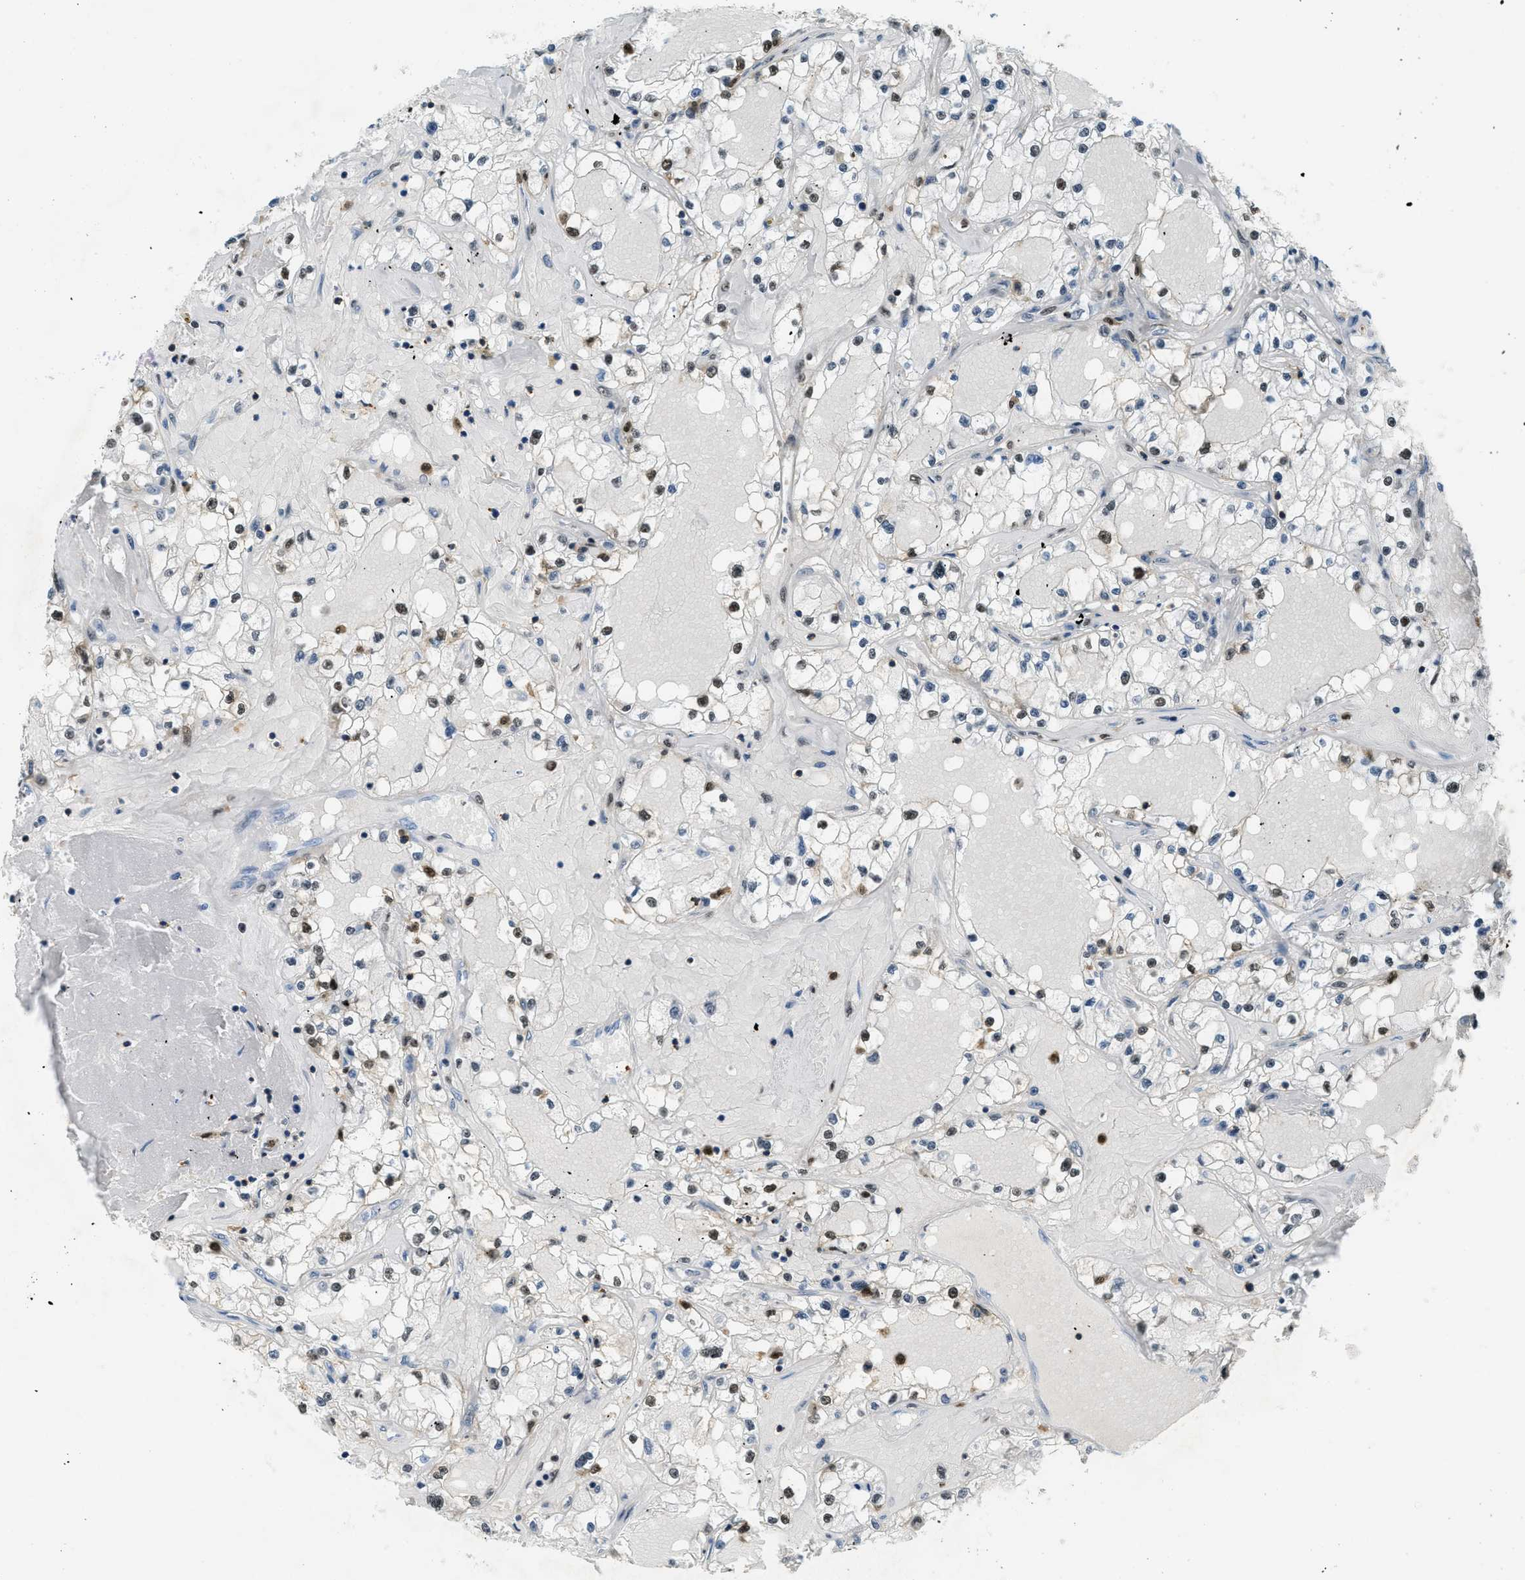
{"staining": {"intensity": "moderate", "quantity": "25%-75%", "location": "nuclear"}, "tissue": "renal cancer", "cell_type": "Tumor cells", "image_type": "cancer", "snomed": [{"axis": "morphology", "description": "Adenocarcinoma, NOS"}, {"axis": "topography", "description": "Kidney"}], "caption": "Human adenocarcinoma (renal) stained for a protein (brown) shows moderate nuclear positive positivity in about 25%-75% of tumor cells.", "gene": "OGFR", "patient": {"sex": "male", "age": 56}}